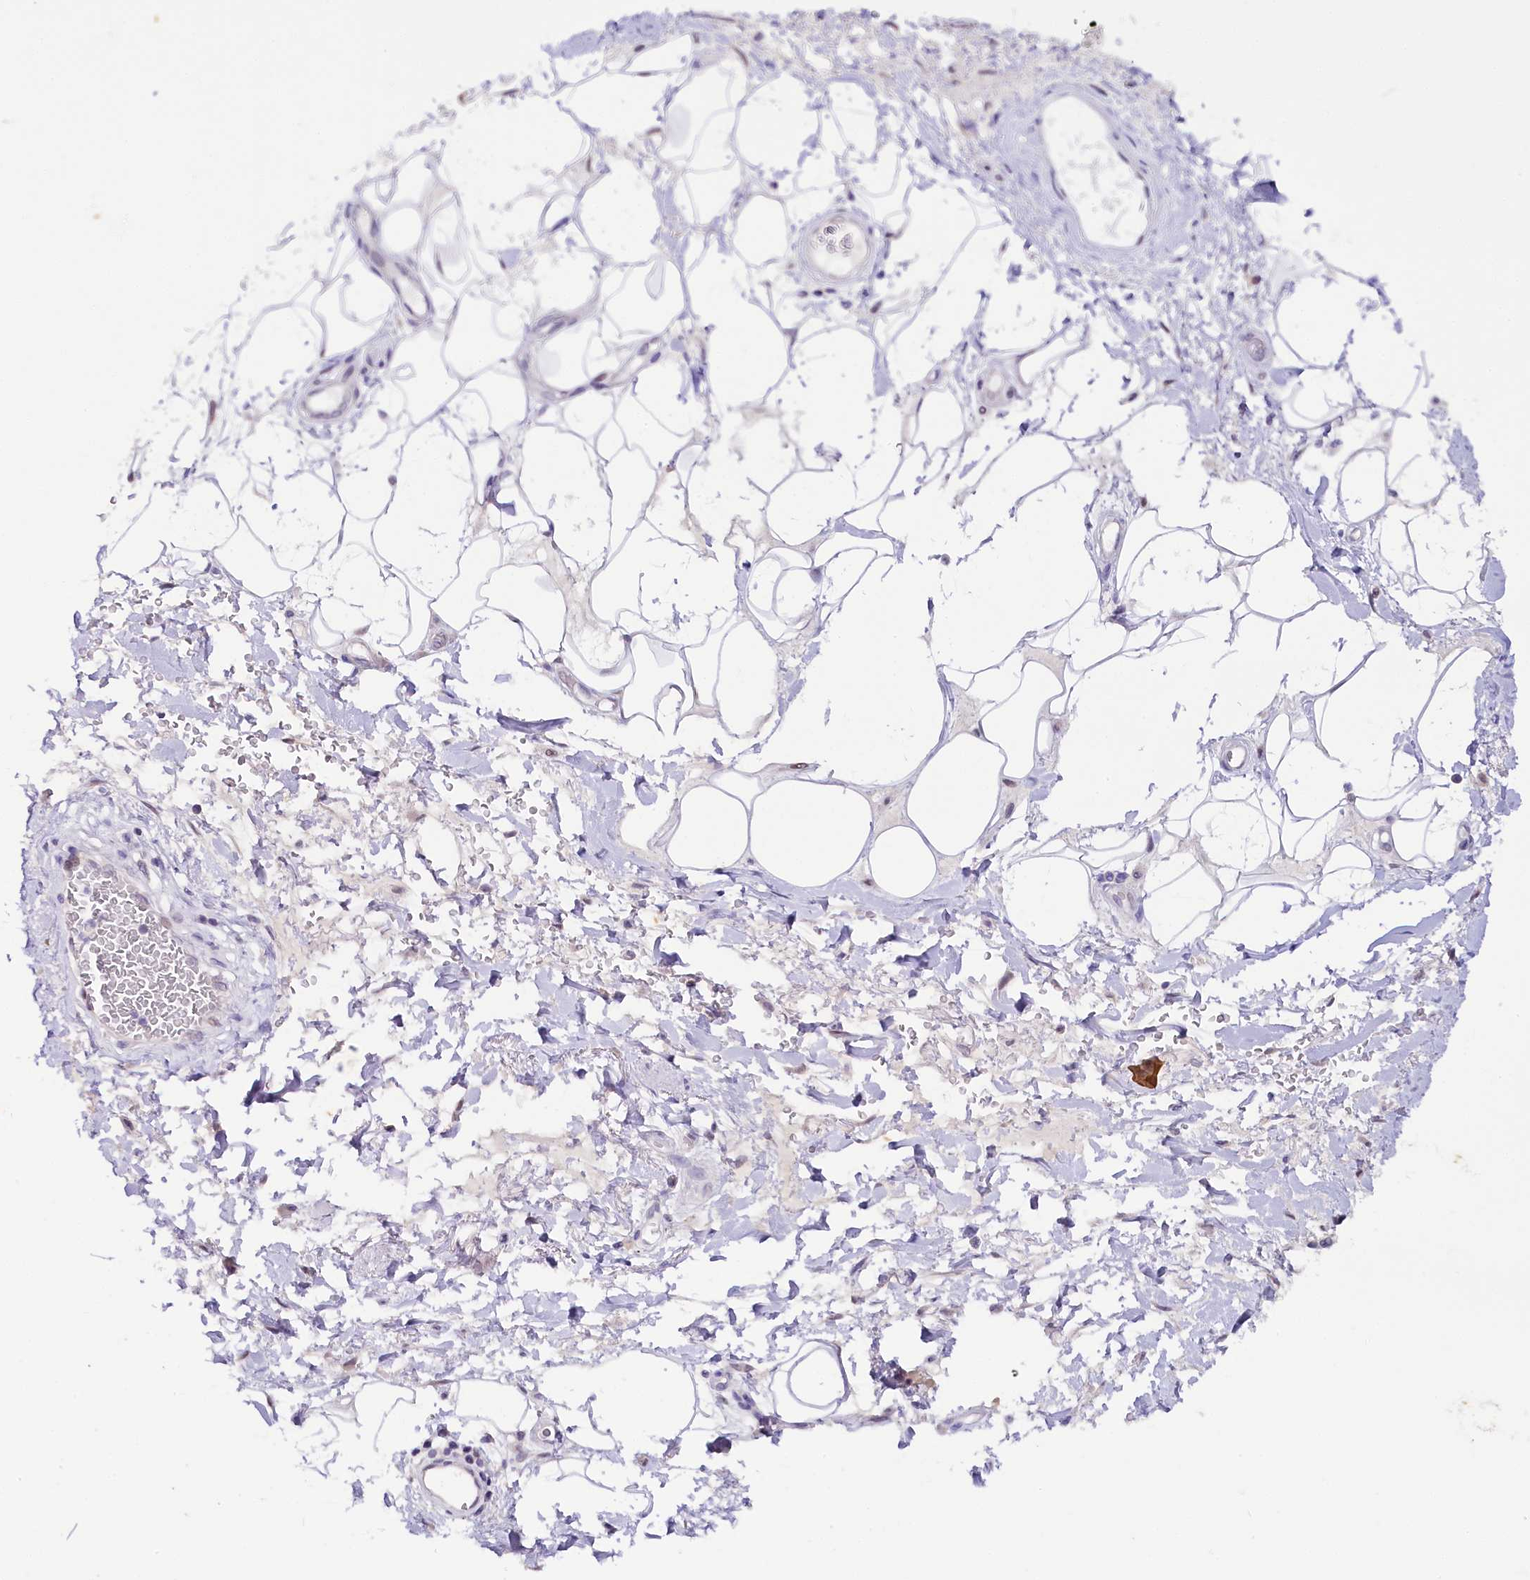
{"staining": {"intensity": "negative", "quantity": "none", "location": "none"}, "tissue": "adipose tissue", "cell_type": "Adipocytes", "image_type": "normal", "snomed": [{"axis": "morphology", "description": "Normal tissue, NOS"}, {"axis": "morphology", "description": "Adenocarcinoma, NOS"}, {"axis": "topography", "description": "Rectum"}, {"axis": "topography", "description": "Vagina"}, {"axis": "topography", "description": "Peripheral nerve tissue"}], "caption": "High power microscopy photomicrograph of an immunohistochemistry (IHC) photomicrograph of normal adipose tissue, revealing no significant expression in adipocytes.", "gene": "OSGEP", "patient": {"sex": "female", "age": 71}}